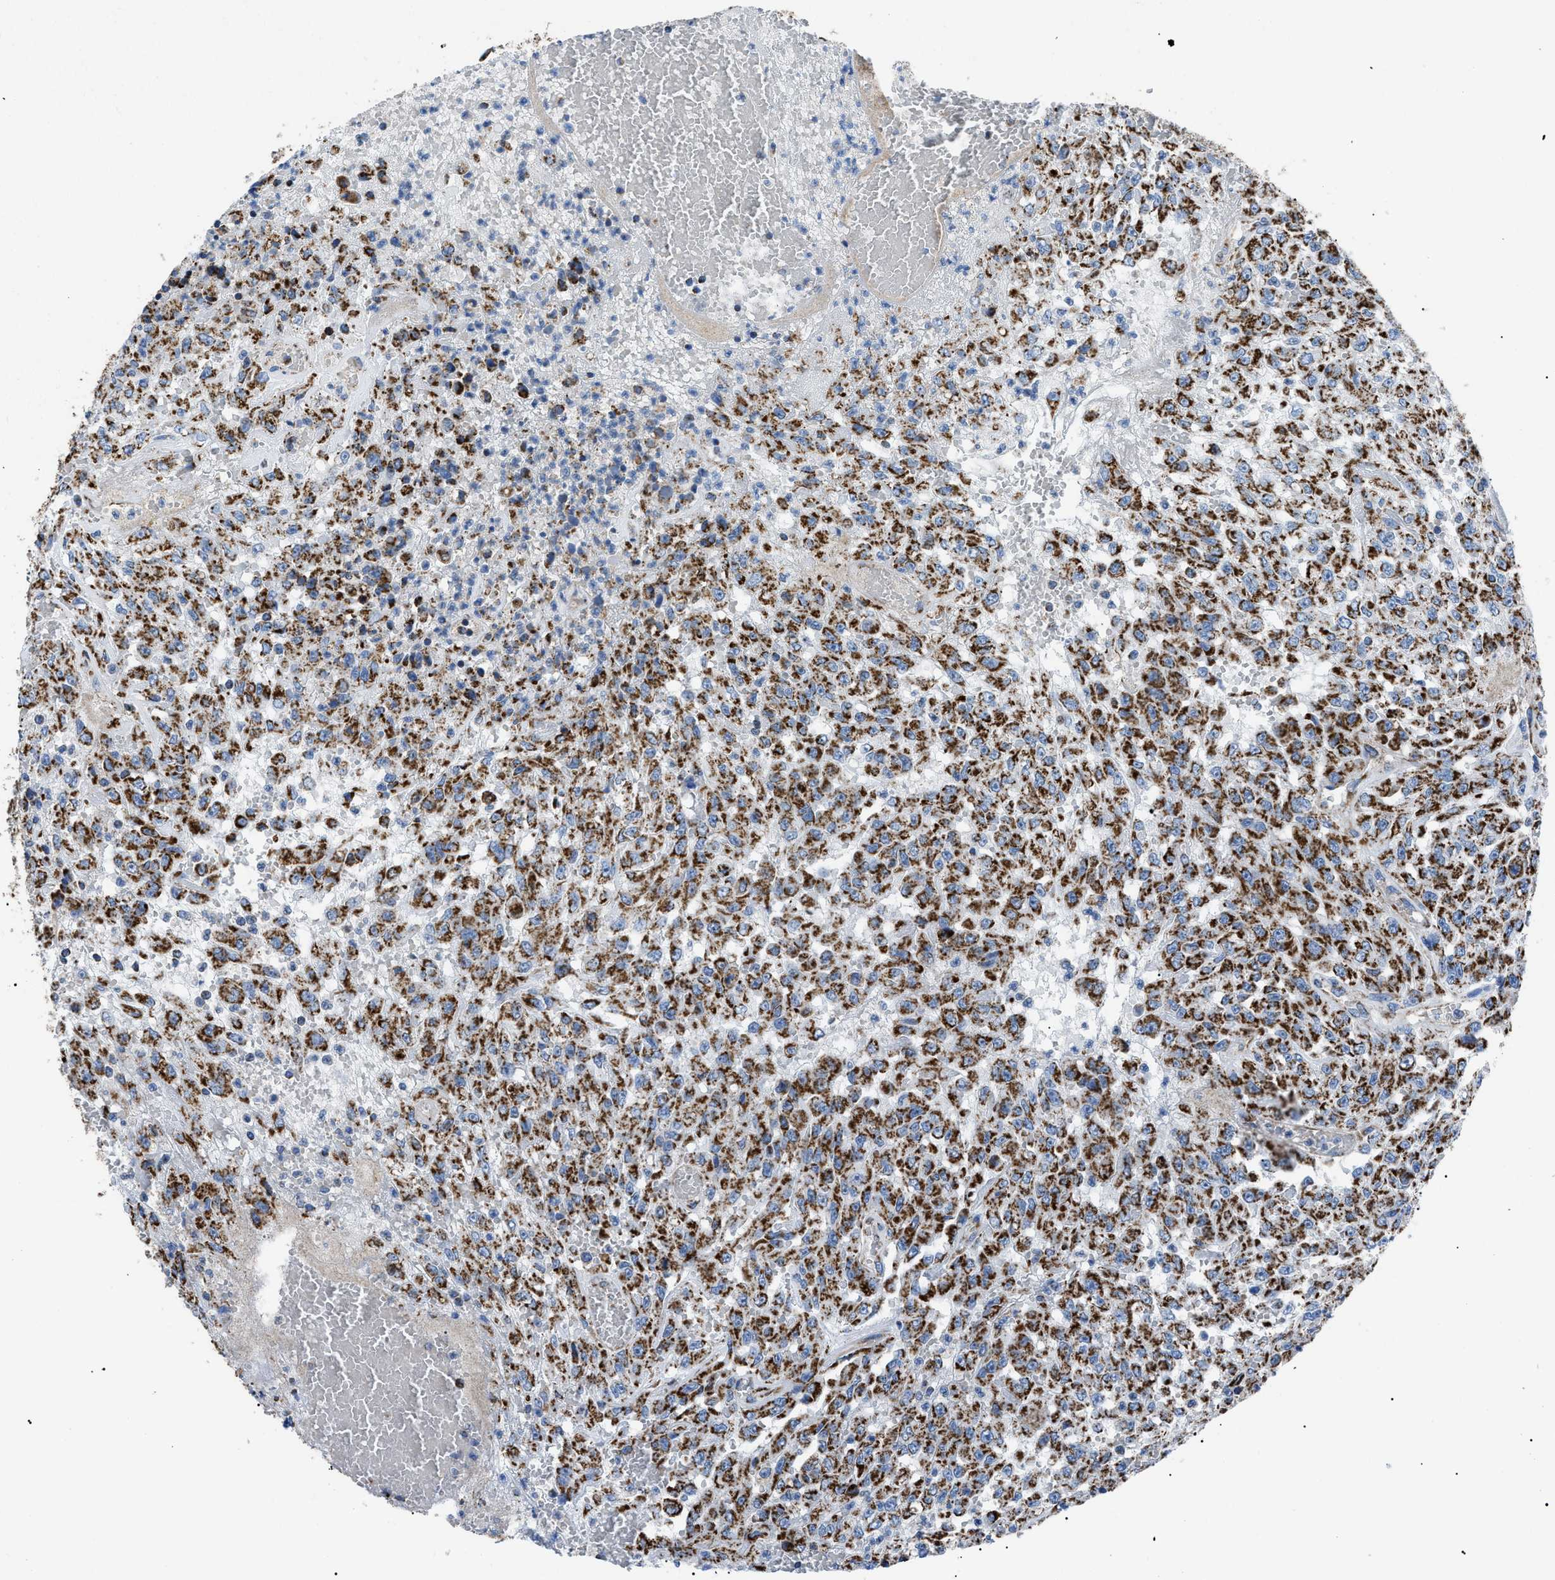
{"staining": {"intensity": "strong", "quantity": ">75%", "location": "cytoplasmic/membranous"}, "tissue": "urothelial cancer", "cell_type": "Tumor cells", "image_type": "cancer", "snomed": [{"axis": "morphology", "description": "Urothelial carcinoma, High grade"}, {"axis": "topography", "description": "Urinary bladder"}], "caption": "A high-resolution histopathology image shows immunohistochemistry (IHC) staining of urothelial cancer, which reveals strong cytoplasmic/membranous expression in approximately >75% of tumor cells. (IHC, brightfield microscopy, high magnification).", "gene": "PHB2", "patient": {"sex": "male", "age": 46}}